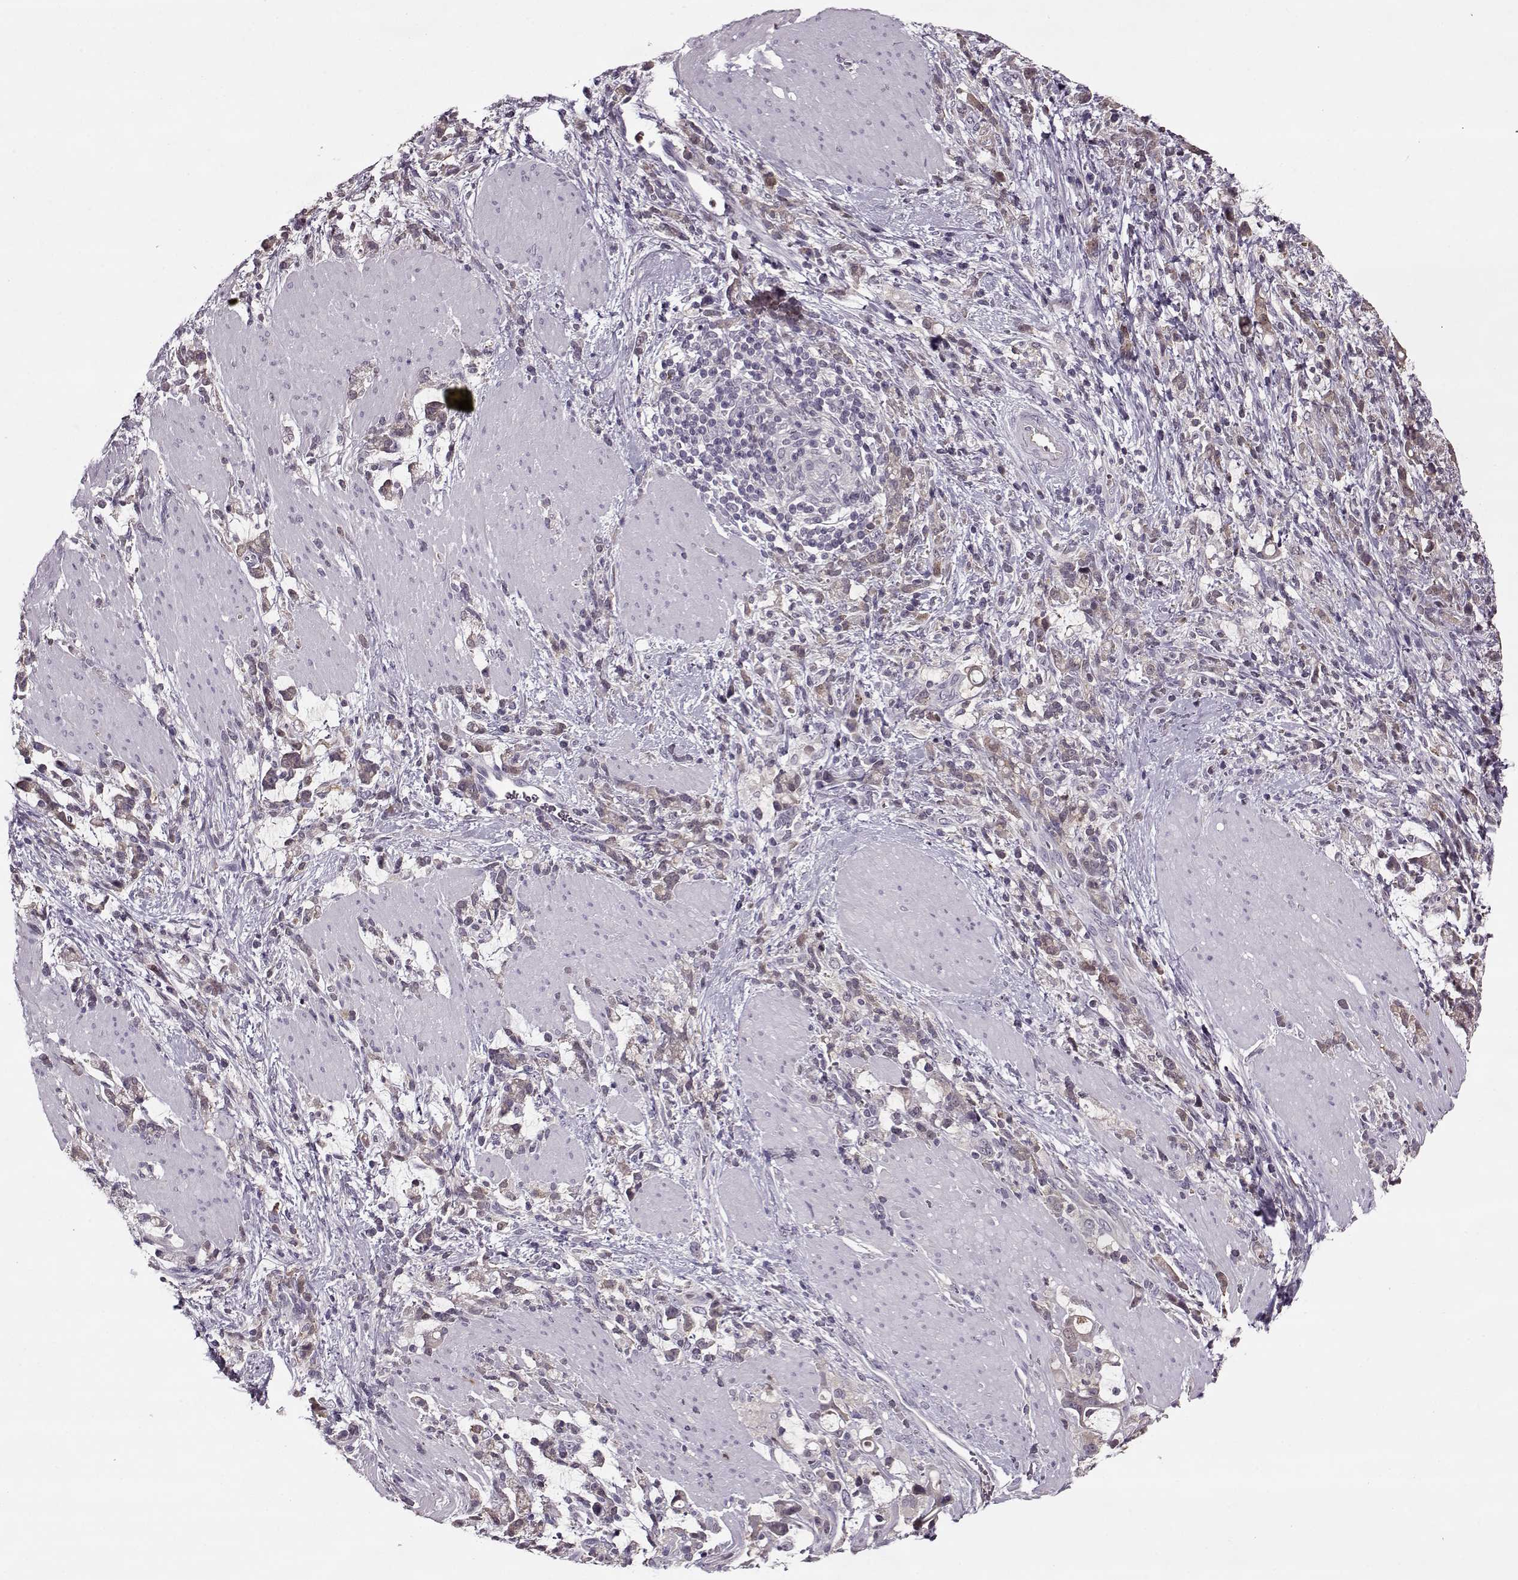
{"staining": {"intensity": "weak", "quantity": ">75%", "location": "cytoplasmic/membranous"}, "tissue": "stomach cancer", "cell_type": "Tumor cells", "image_type": "cancer", "snomed": [{"axis": "morphology", "description": "Adenocarcinoma, NOS"}, {"axis": "topography", "description": "Stomach"}], "caption": "Immunohistochemistry (IHC) micrograph of neoplastic tissue: adenocarcinoma (stomach) stained using immunohistochemistry (IHC) demonstrates low levels of weak protein expression localized specifically in the cytoplasmic/membranous of tumor cells, appearing as a cytoplasmic/membranous brown color.", "gene": "ACOT11", "patient": {"sex": "female", "age": 57}}